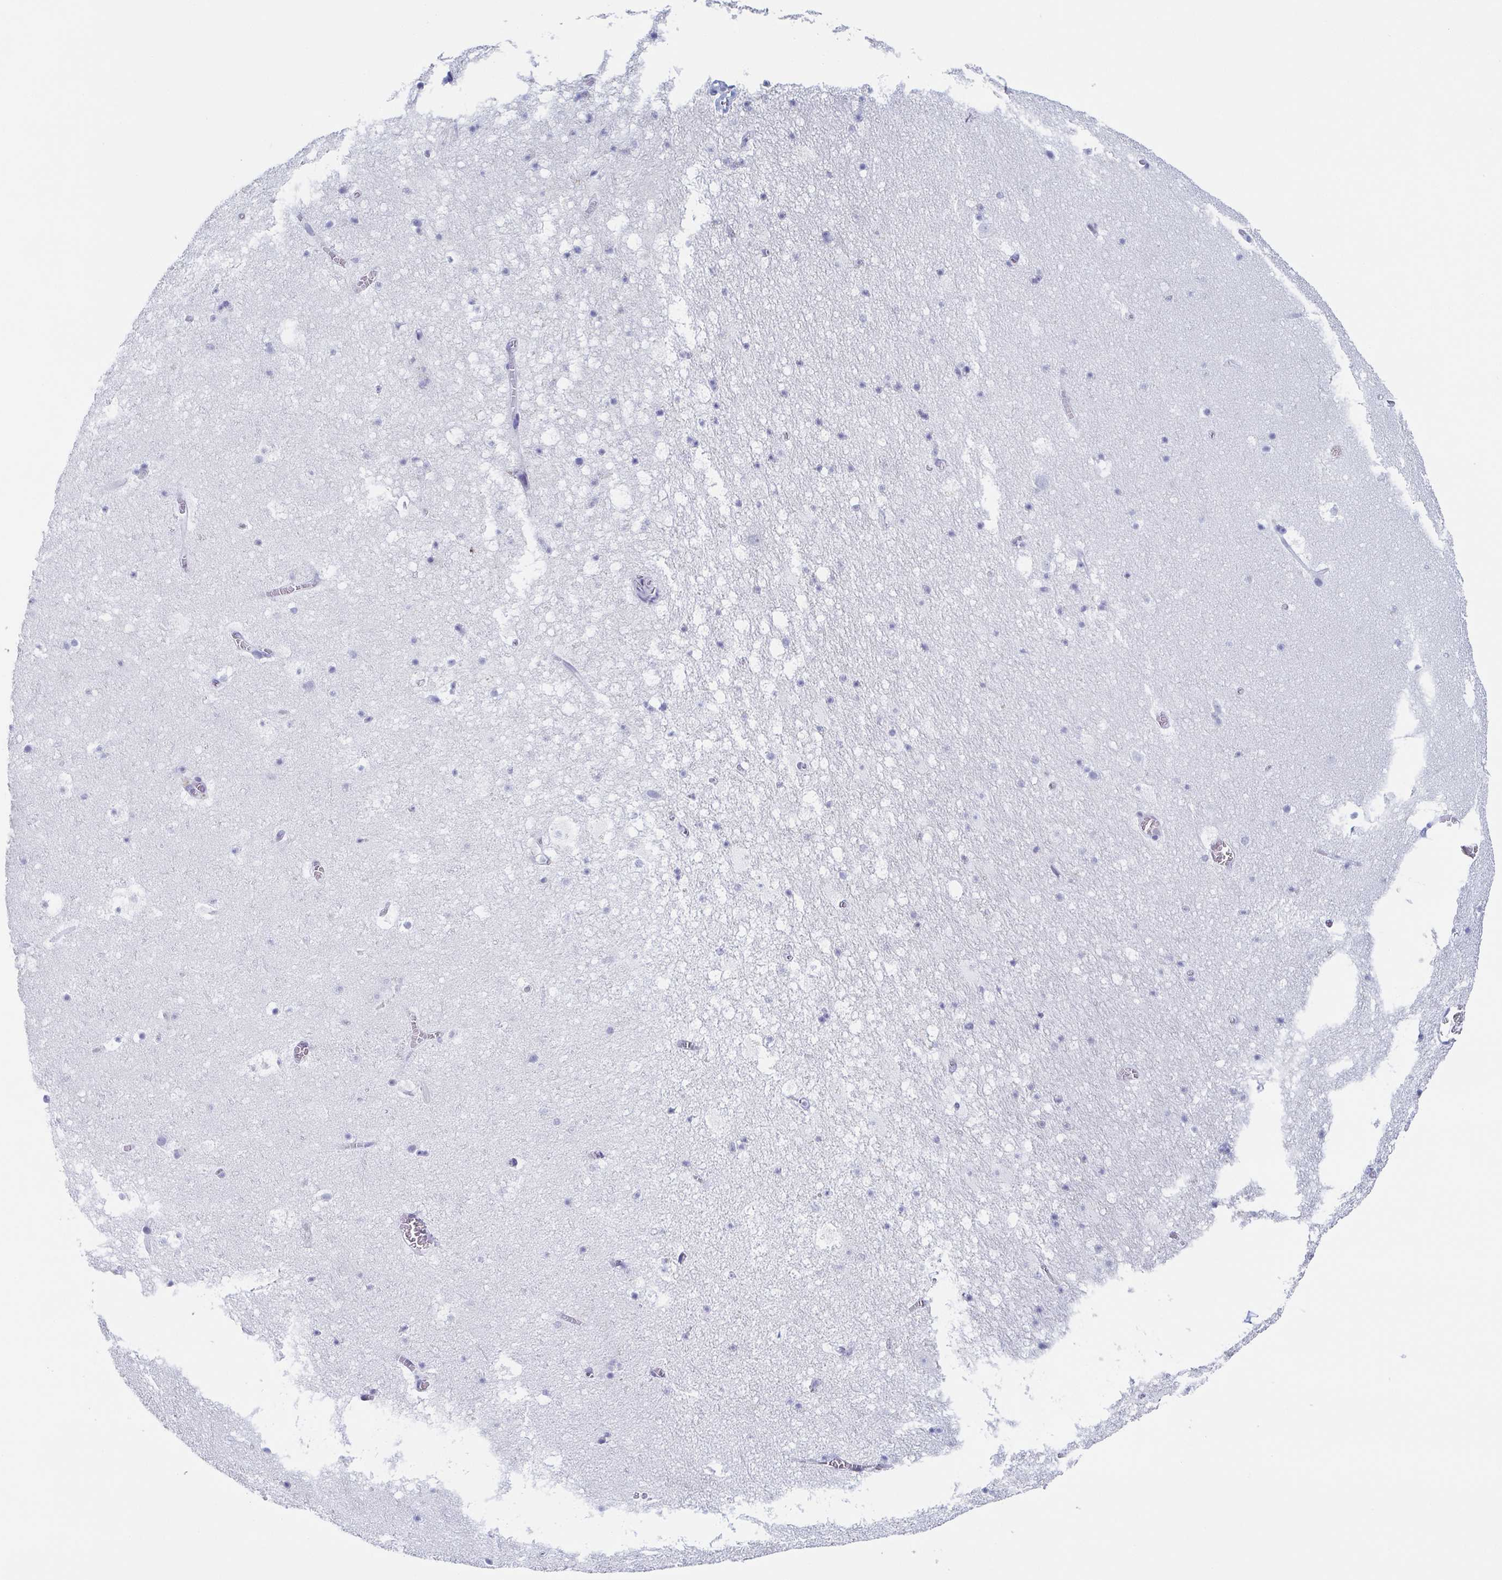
{"staining": {"intensity": "negative", "quantity": "none", "location": "none"}, "tissue": "hippocampus", "cell_type": "Glial cells", "image_type": "normal", "snomed": [{"axis": "morphology", "description": "Normal tissue, NOS"}, {"axis": "topography", "description": "Hippocampus"}], "caption": "Normal hippocampus was stained to show a protein in brown. There is no significant expression in glial cells.", "gene": "REG4", "patient": {"sex": "female", "age": 42}}